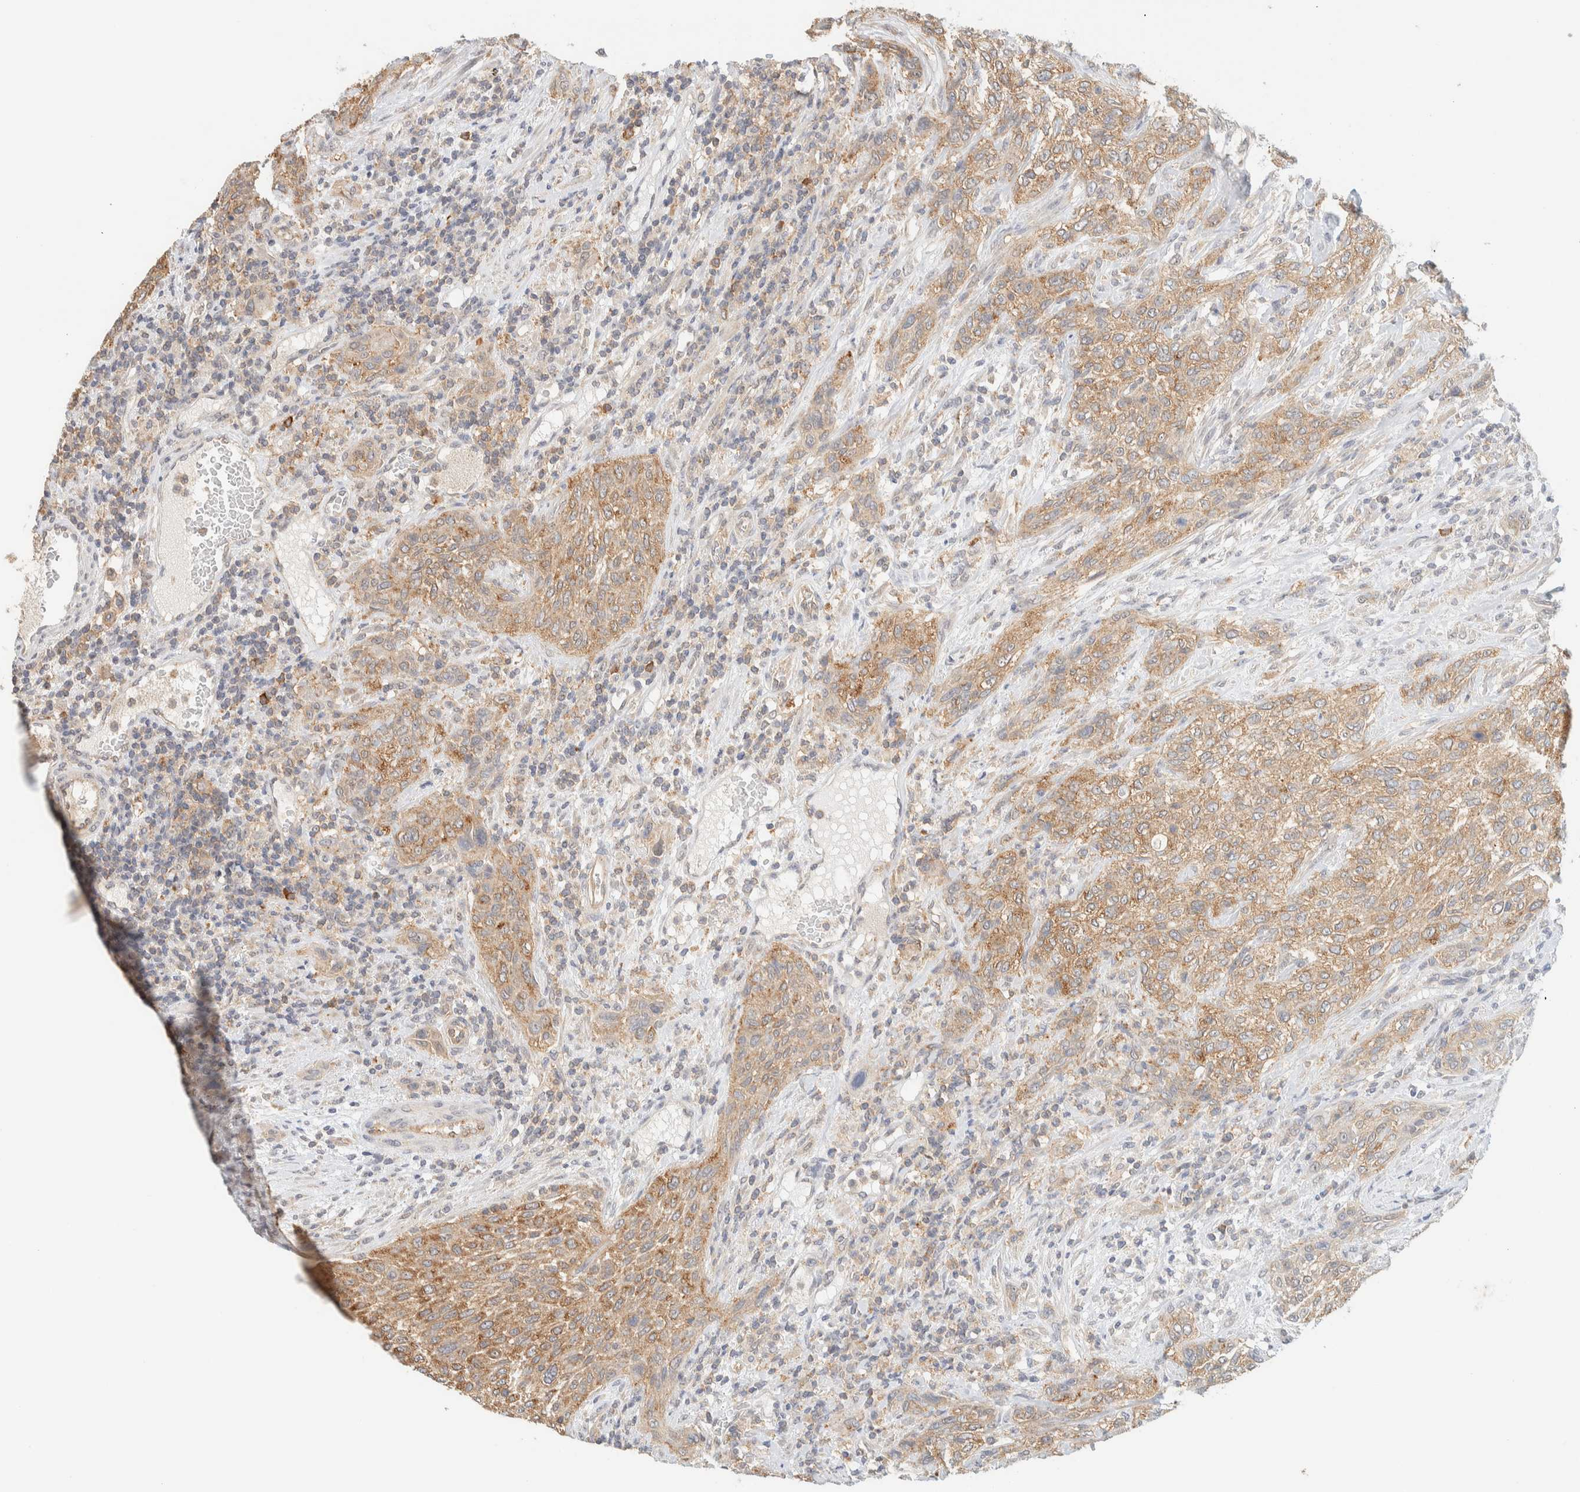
{"staining": {"intensity": "moderate", "quantity": ">75%", "location": "cytoplasmic/membranous"}, "tissue": "urothelial cancer", "cell_type": "Tumor cells", "image_type": "cancer", "snomed": [{"axis": "morphology", "description": "Urothelial carcinoma, Low grade"}, {"axis": "morphology", "description": "Urothelial carcinoma, High grade"}, {"axis": "topography", "description": "Urinary bladder"}], "caption": "IHC staining of urothelial carcinoma (low-grade), which exhibits medium levels of moderate cytoplasmic/membranous staining in approximately >75% of tumor cells indicating moderate cytoplasmic/membranous protein staining. The staining was performed using DAB (brown) for protein detection and nuclei were counterstained in hematoxylin (blue).", "gene": "TBC1D8B", "patient": {"sex": "male", "age": 35}}